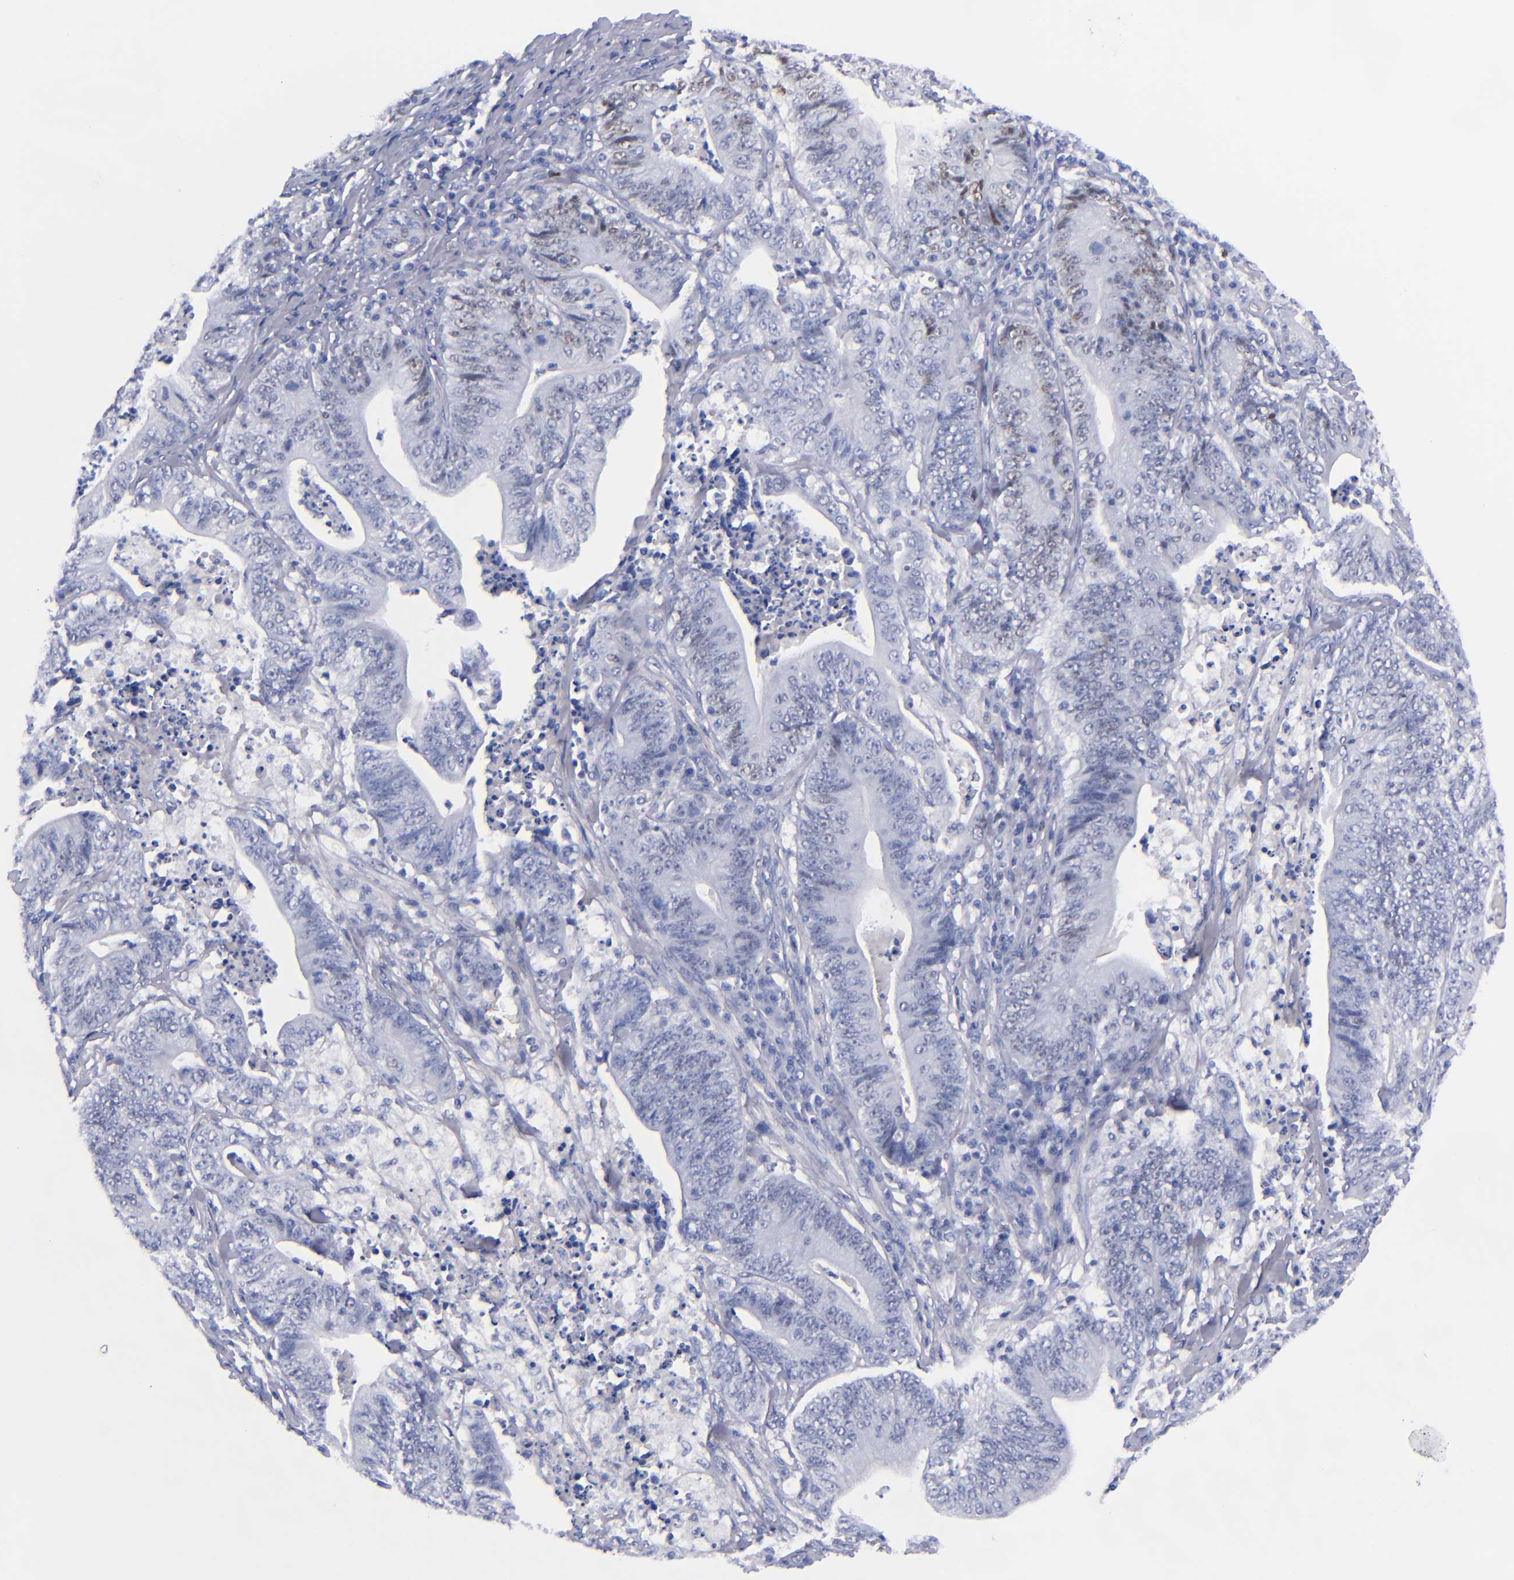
{"staining": {"intensity": "negative", "quantity": "none", "location": "none"}, "tissue": "stomach cancer", "cell_type": "Tumor cells", "image_type": "cancer", "snomed": [{"axis": "morphology", "description": "Adenocarcinoma, NOS"}, {"axis": "topography", "description": "Stomach, lower"}], "caption": "Immunohistochemistry (IHC) photomicrograph of neoplastic tissue: human stomach cancer stained with DAB (3,3'-diaminobenzidine) displays no significant protein staining in tumor cells.", "gene": "MCM7", "patient": {"sex": "female", "age": 86}}